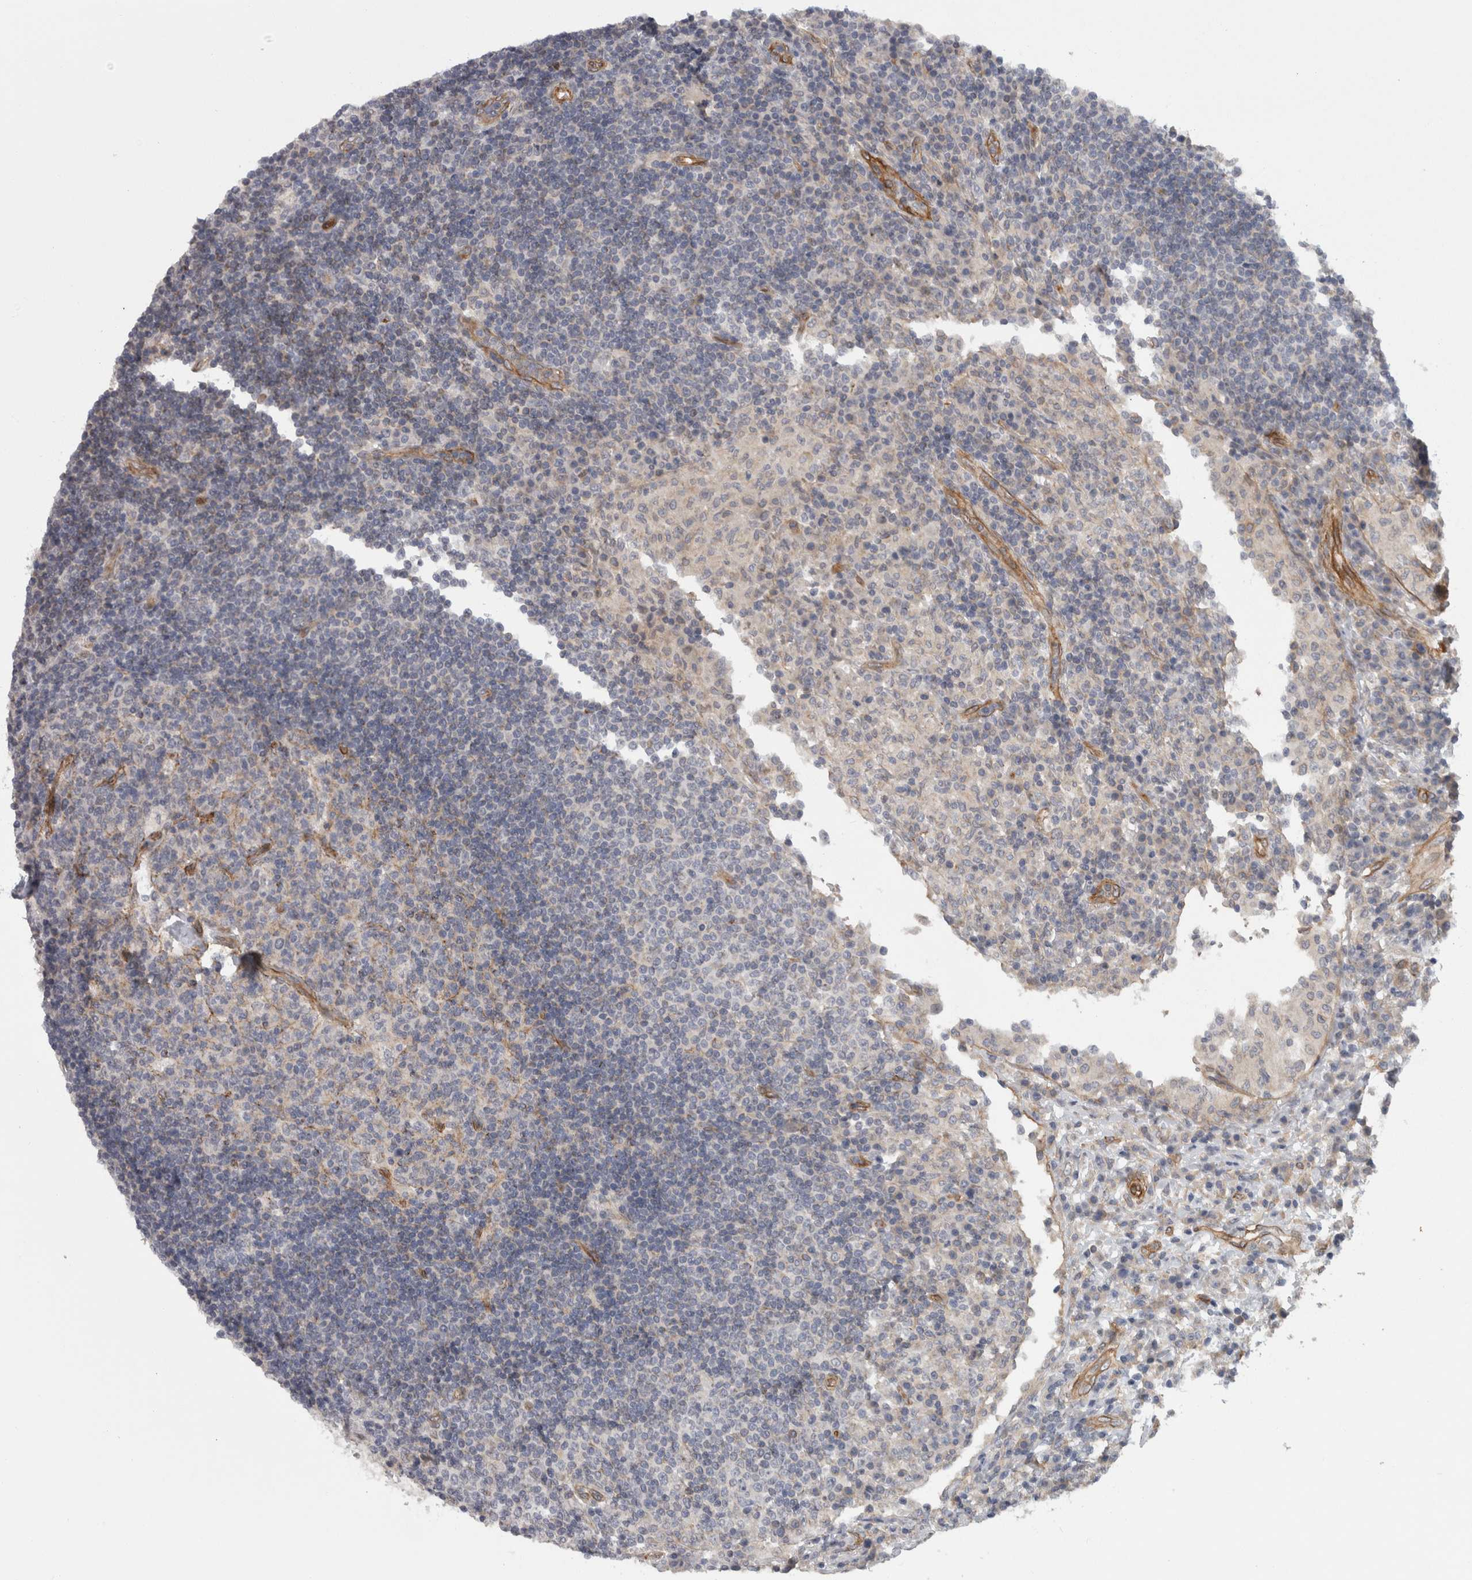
{"staining": {"intensity": "negative", "quantity": "none", "location": "none"}, "tissue": "lymph node", "cell_type": "Germinal center cells", "image_type": "normal", "snomed": [{"axis": "morphology", "description": "Normal tissue, NOS"}, {"axis": "topography", "description": "Lymph node"}], "caption": "Lymph node stained for a protein using immunohistochemistry (IHC) displays no positivity germinal center cells.", "gene": "RMDN1", "patient": {"sex": "female", "age": 53}}